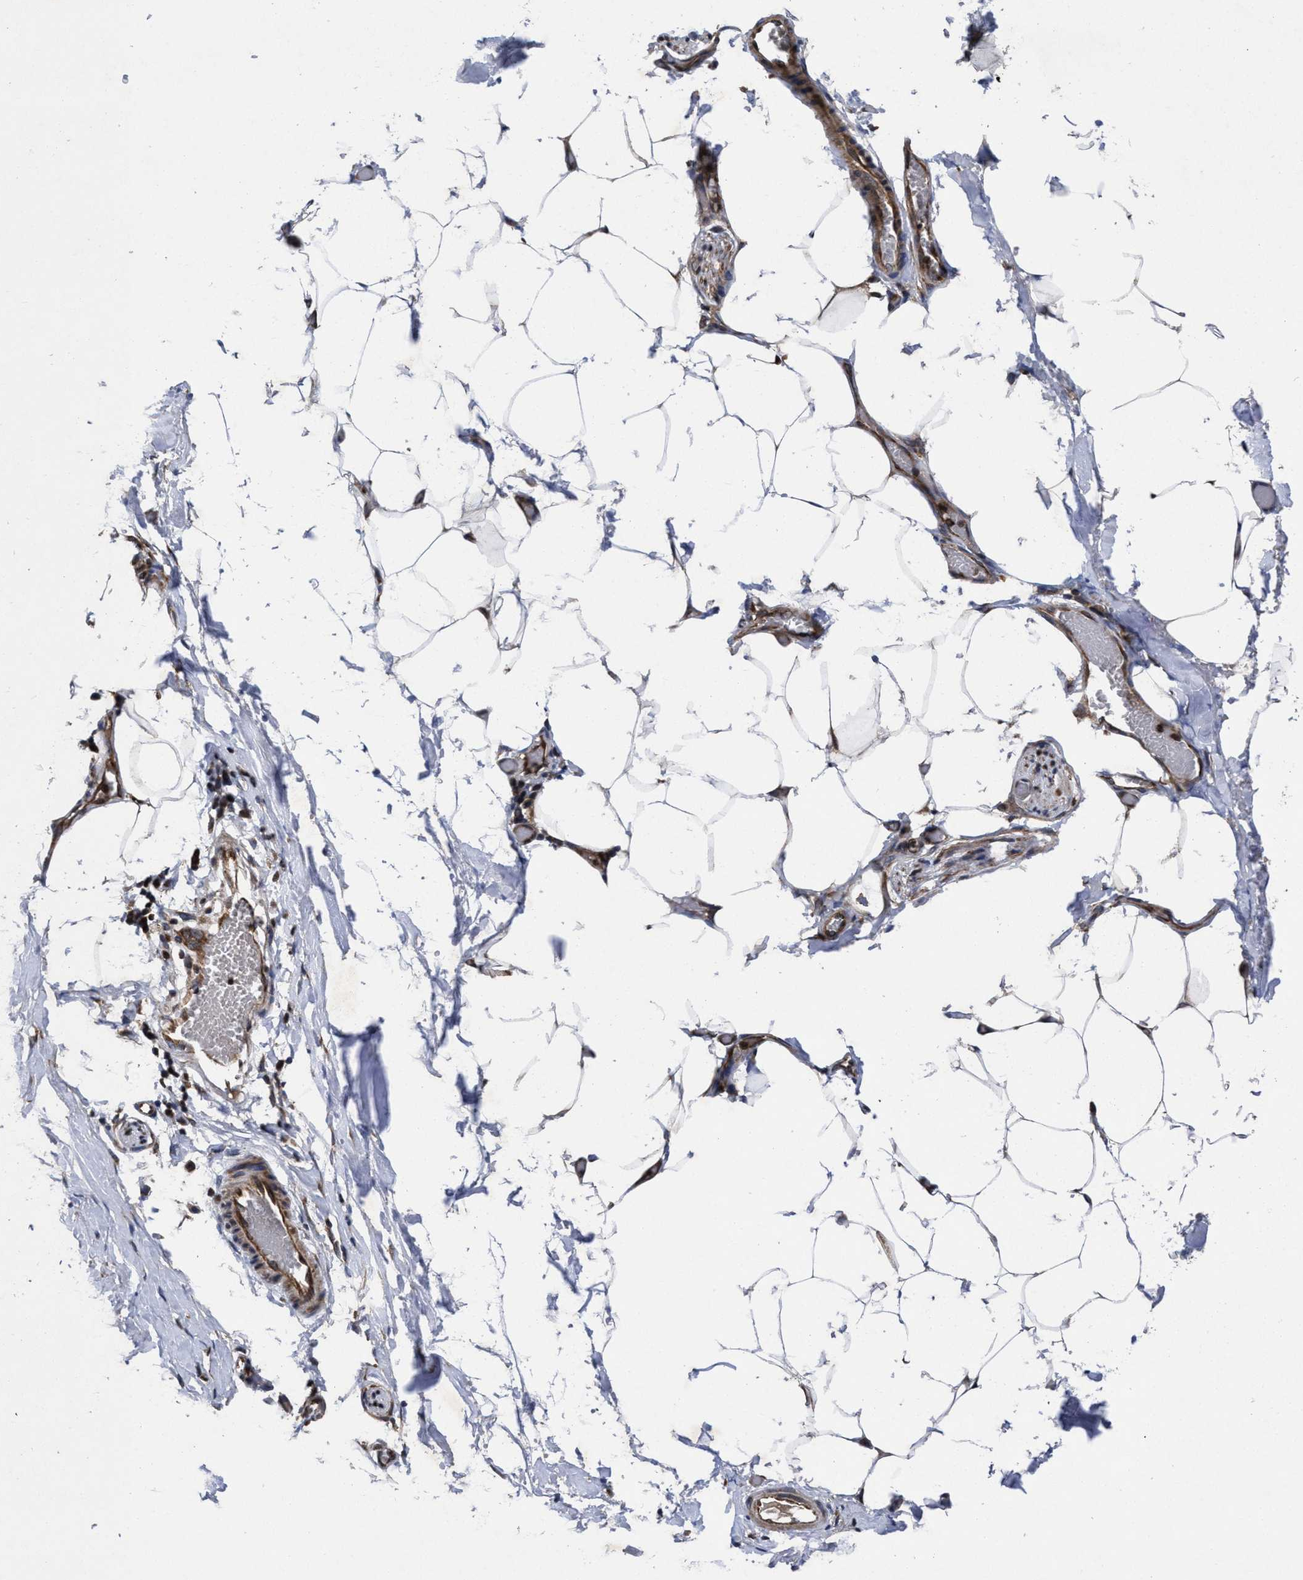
{"staining": {"intensity": "negative", "quantity": "none", "location": "none"}, "tissue": "adipose tissue", "cell_type": "Adipocytes", "image_type": "normal", "snomed": [{"axis": "morphology", "description": "Normal tissue, NOS"}, {"axis": "morphology", "description": "Adenocarcinoma, NOS"}, {"axis": "topography", "description": "Colon"}, {"axis": "topography", "description": "Peripheral nerve tissue"}], "caption": "A micrograph of human adipose tissue is negative for staining in adipocytes.", "gene": "MRPL50", "patient": {"sex": "male", "age": 14}}